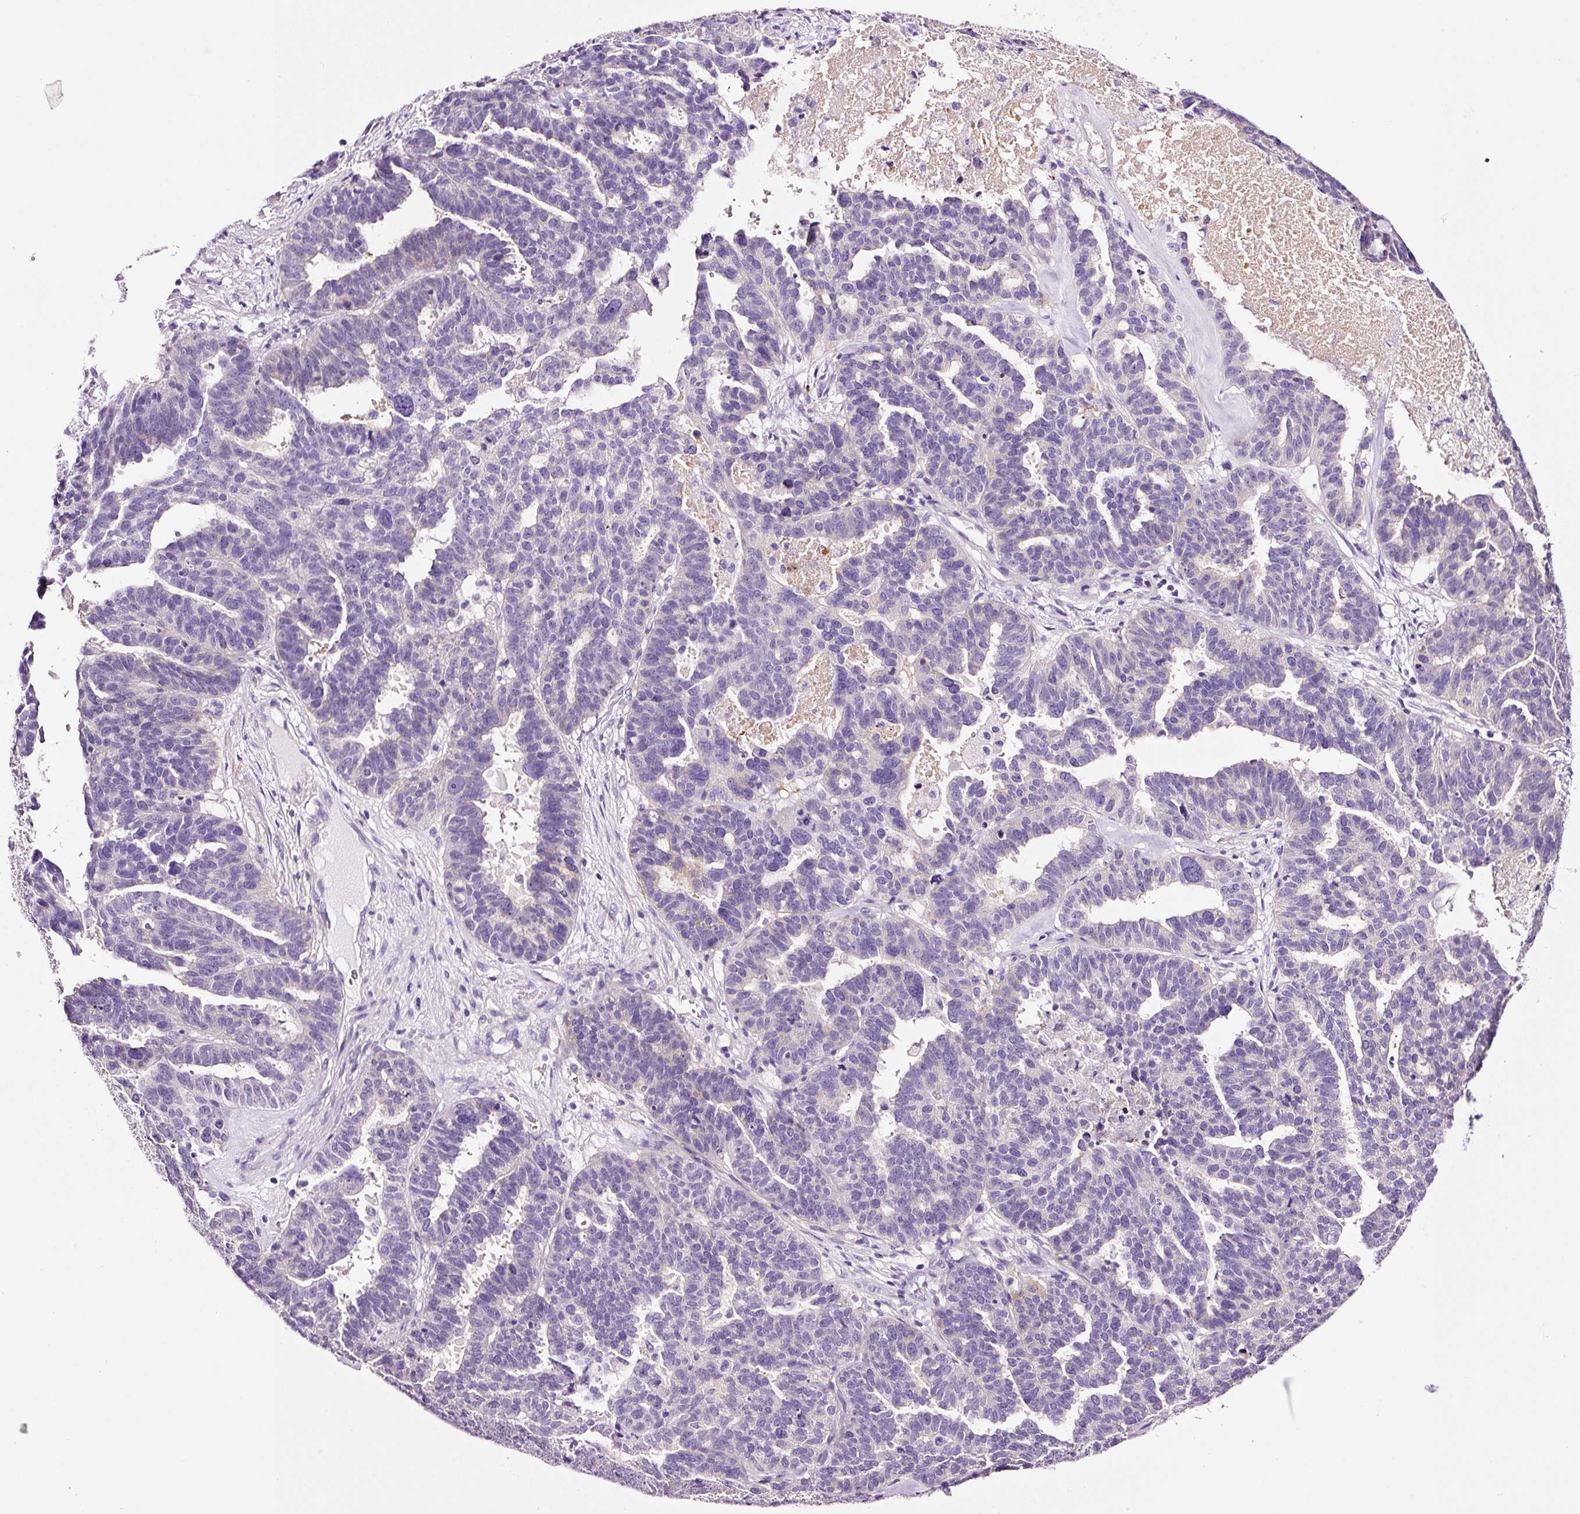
{"staining": {"intensity": "negative", "quantity": "none", "location": "none"}, "tissue": "ovarian cancer", "cell_type": "Tumor cells", "image_type": "cancer", "snomed": [{"axis": "morphology", "description": "Cystadenocarcinoma, serous, NOS"}, {"axis": "topography", "description": "Ovary"}], "caption": "IHC photomicrograph of neoplastic tissue: human ovarian cancer (serous cystadenocarcinoma) stained with DAB displays no significant protein staining in tumor cells.", "gene": "PAM", "patient": {"sex": "female", "age": 59}}